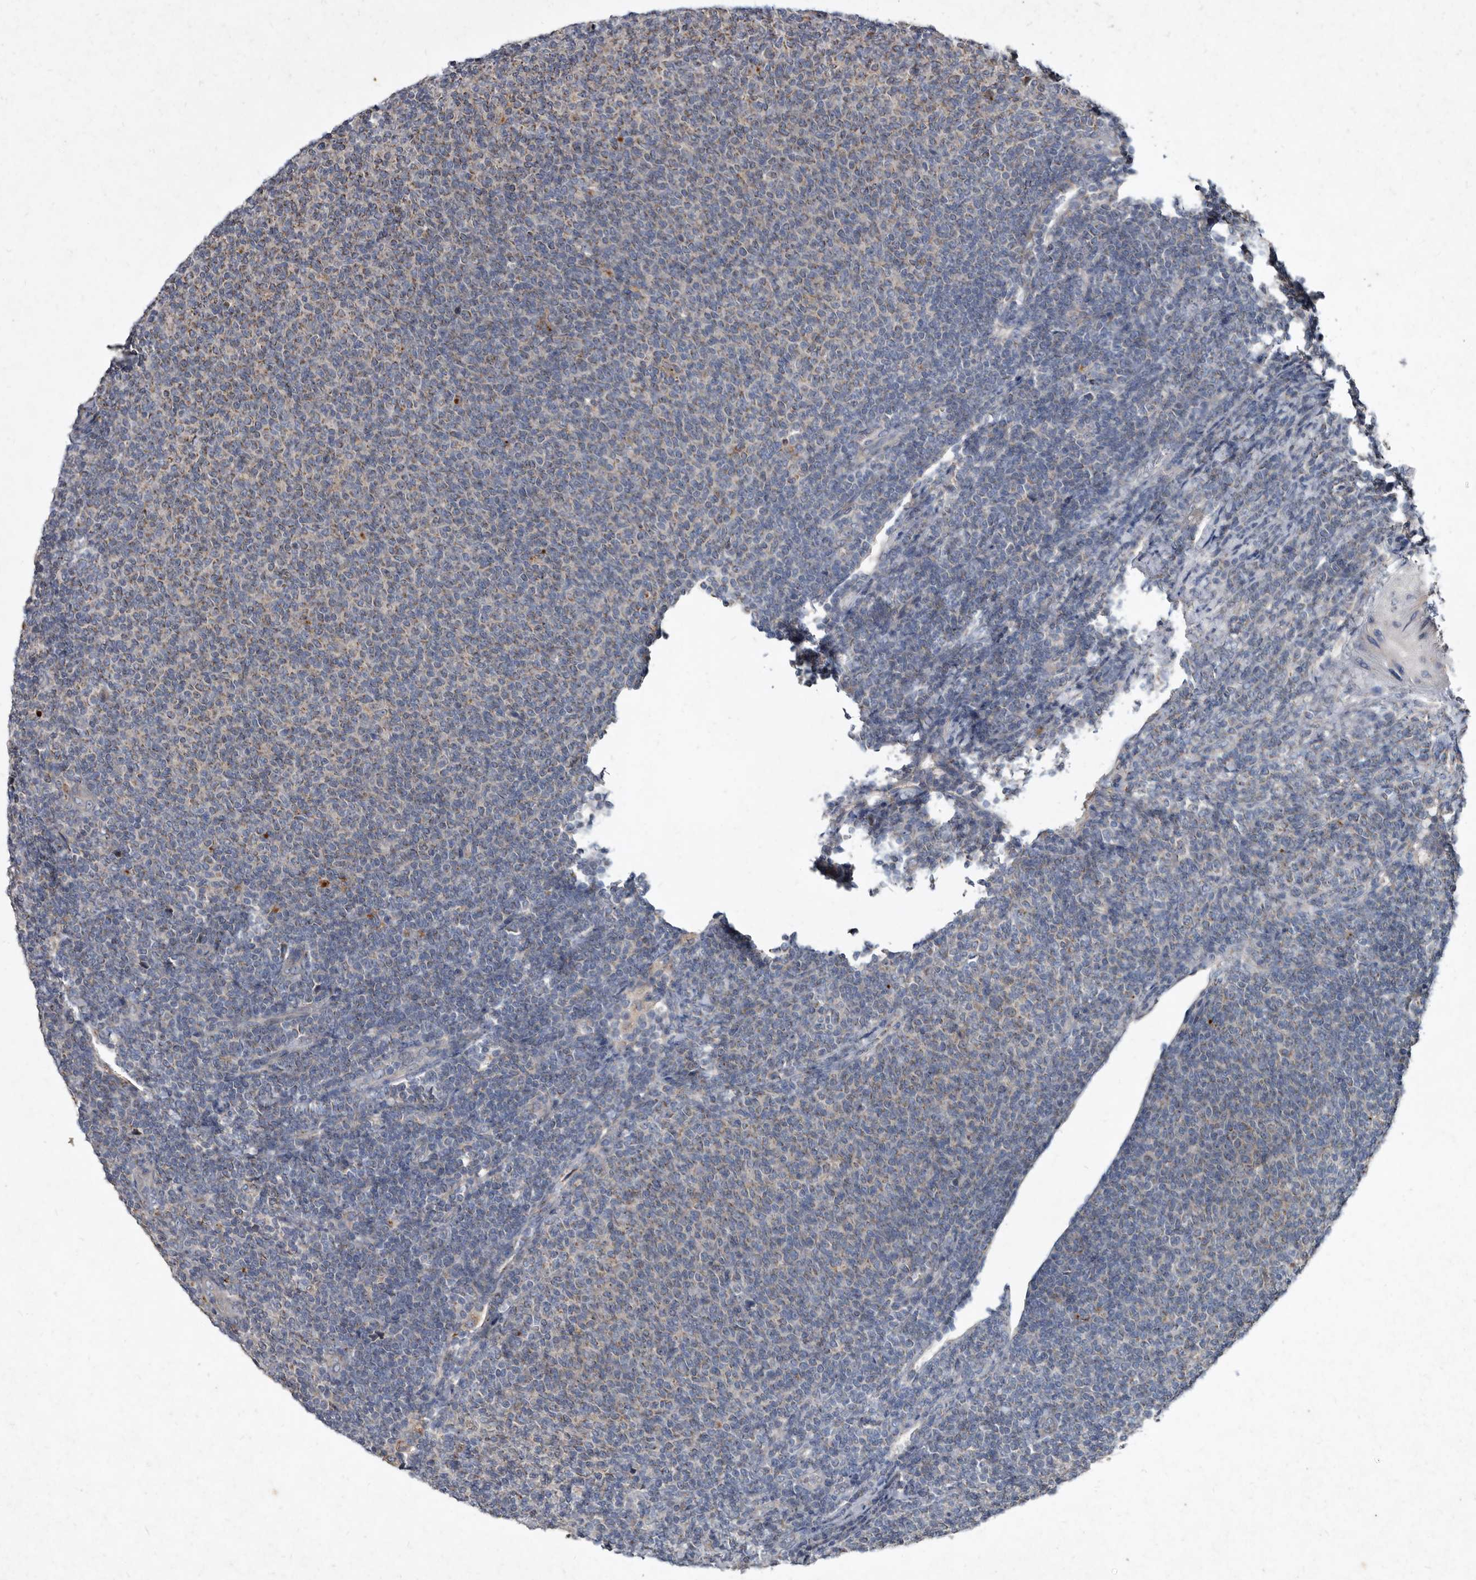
{"staining": {"intensity": "weak", "quantity": "25%-75%", "location": "cytoplasmic/membranous"}, "tissue": "lymphoma", "cell_type": "Tumor cells", "image_type": "cancer", "snomed": [{"axis": "morphology", "description": "Malignant lymphoma, non-Hodgkin's type, Low grade"}, {"axis": "topography", "description": "Lymph node"}], "caption": "The micrograph shows a brown stain indicating the presence of a protein in the cytoplasmic/membranous of tumor cells in low-grade malignant lymphoma, non-Hodgkin's type. (DAB (3,3'-diaminobenzidine) = brown stain, brightfield microscopy at high magnification).", "gene": "YPEL3", "patient": {"sex": "male", "age": 66}}